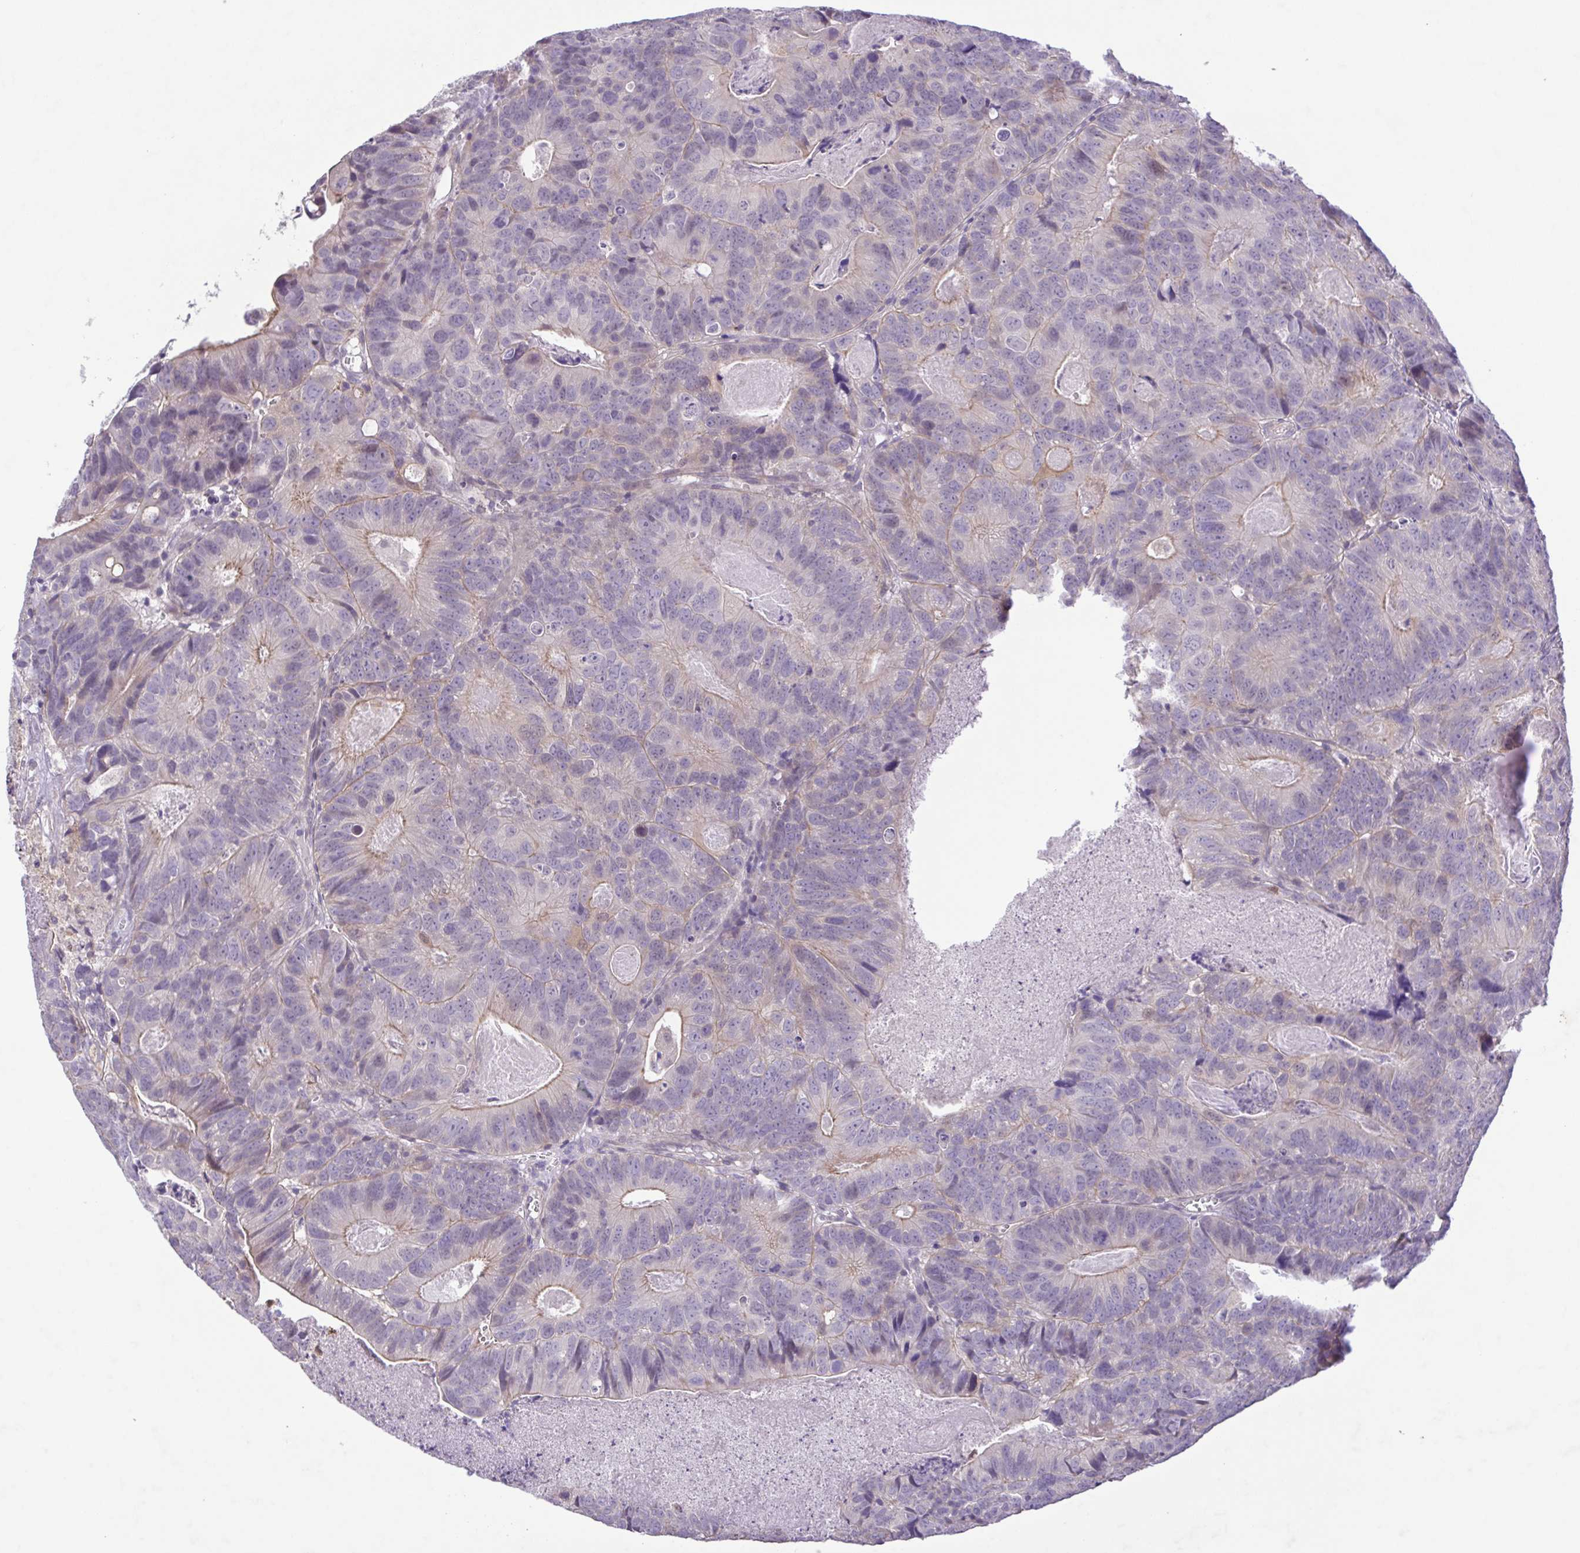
{"staining": {"intensity": "weak", "quantity": "<25%", "location": "cytoplasmic/membranous"}, "tissue": "head and neck cancer", "cell_type": "Tumor cells", "image_type": "cancer", "snomed": [{"axis": "morphology", "description": "Adenocarcinoma, NOS"}, {"axis": "topography", "description": "Head-Neck"}], "caption": "Image shows no significant protein expression in tumor cells of adenocarcinoma (head and neck).", "gene": "IL1RN", "patient": {"sex": "male", "age": 62}}